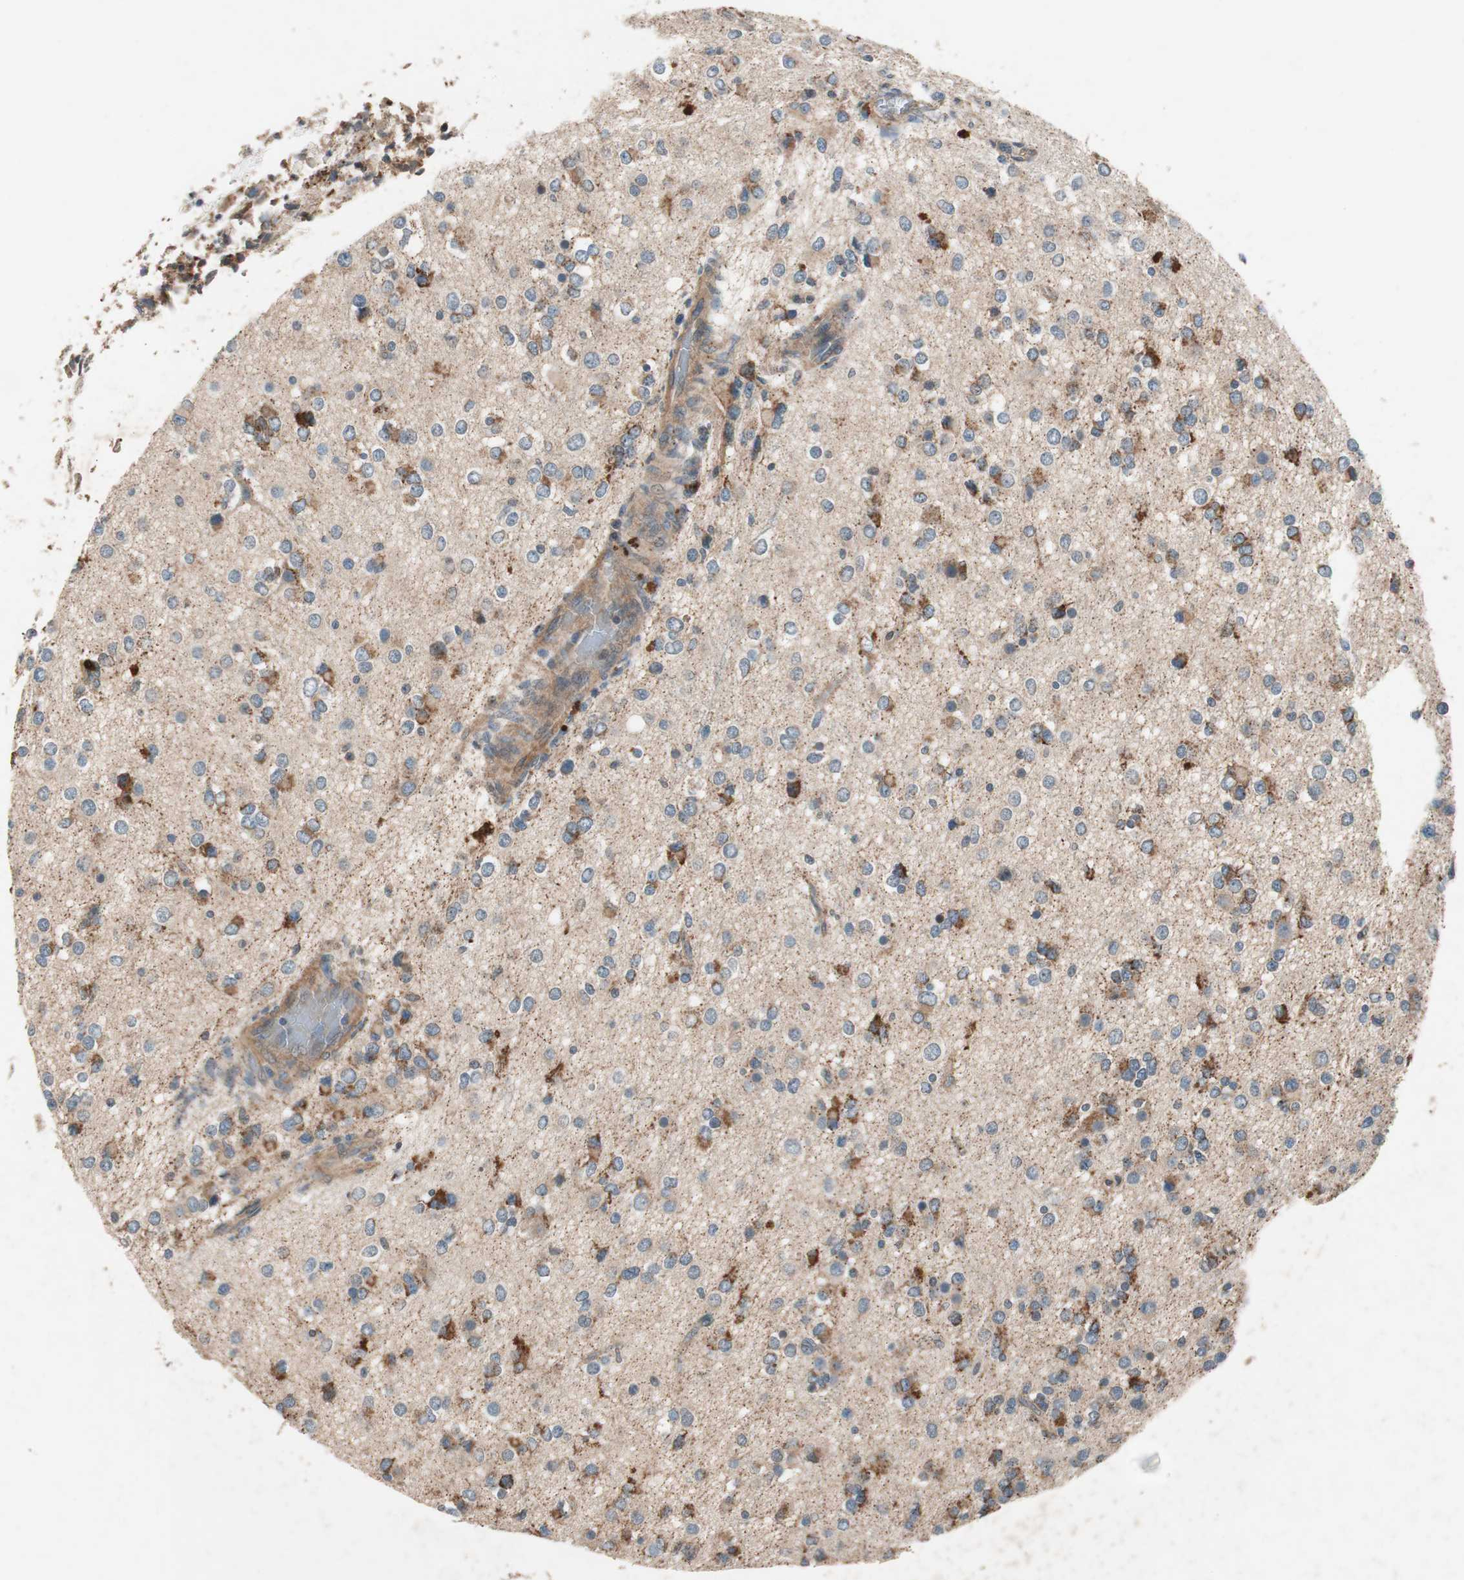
{"staining": {"intensity": "moderate", "quantity": "<25%", "location": "cytoplasmic/membranous"}, "tissue": "glioma", "cell_type": "Tumor cells", "image_type": "cancer", "snomed": [{"axis": "morphology", "description": "Glioma, malignant, Low grade"}, {"axis": "topography", "description": "Brain"}], "caption": "Immunohistochemistry (IHC) of low-grade glioma (malignant) shows low levels of moderate cytoplasmic/membranous positivity in about <25% of tumor cells.", "gene": "HPN", "patient": {"sex": "male", "age": 42}}